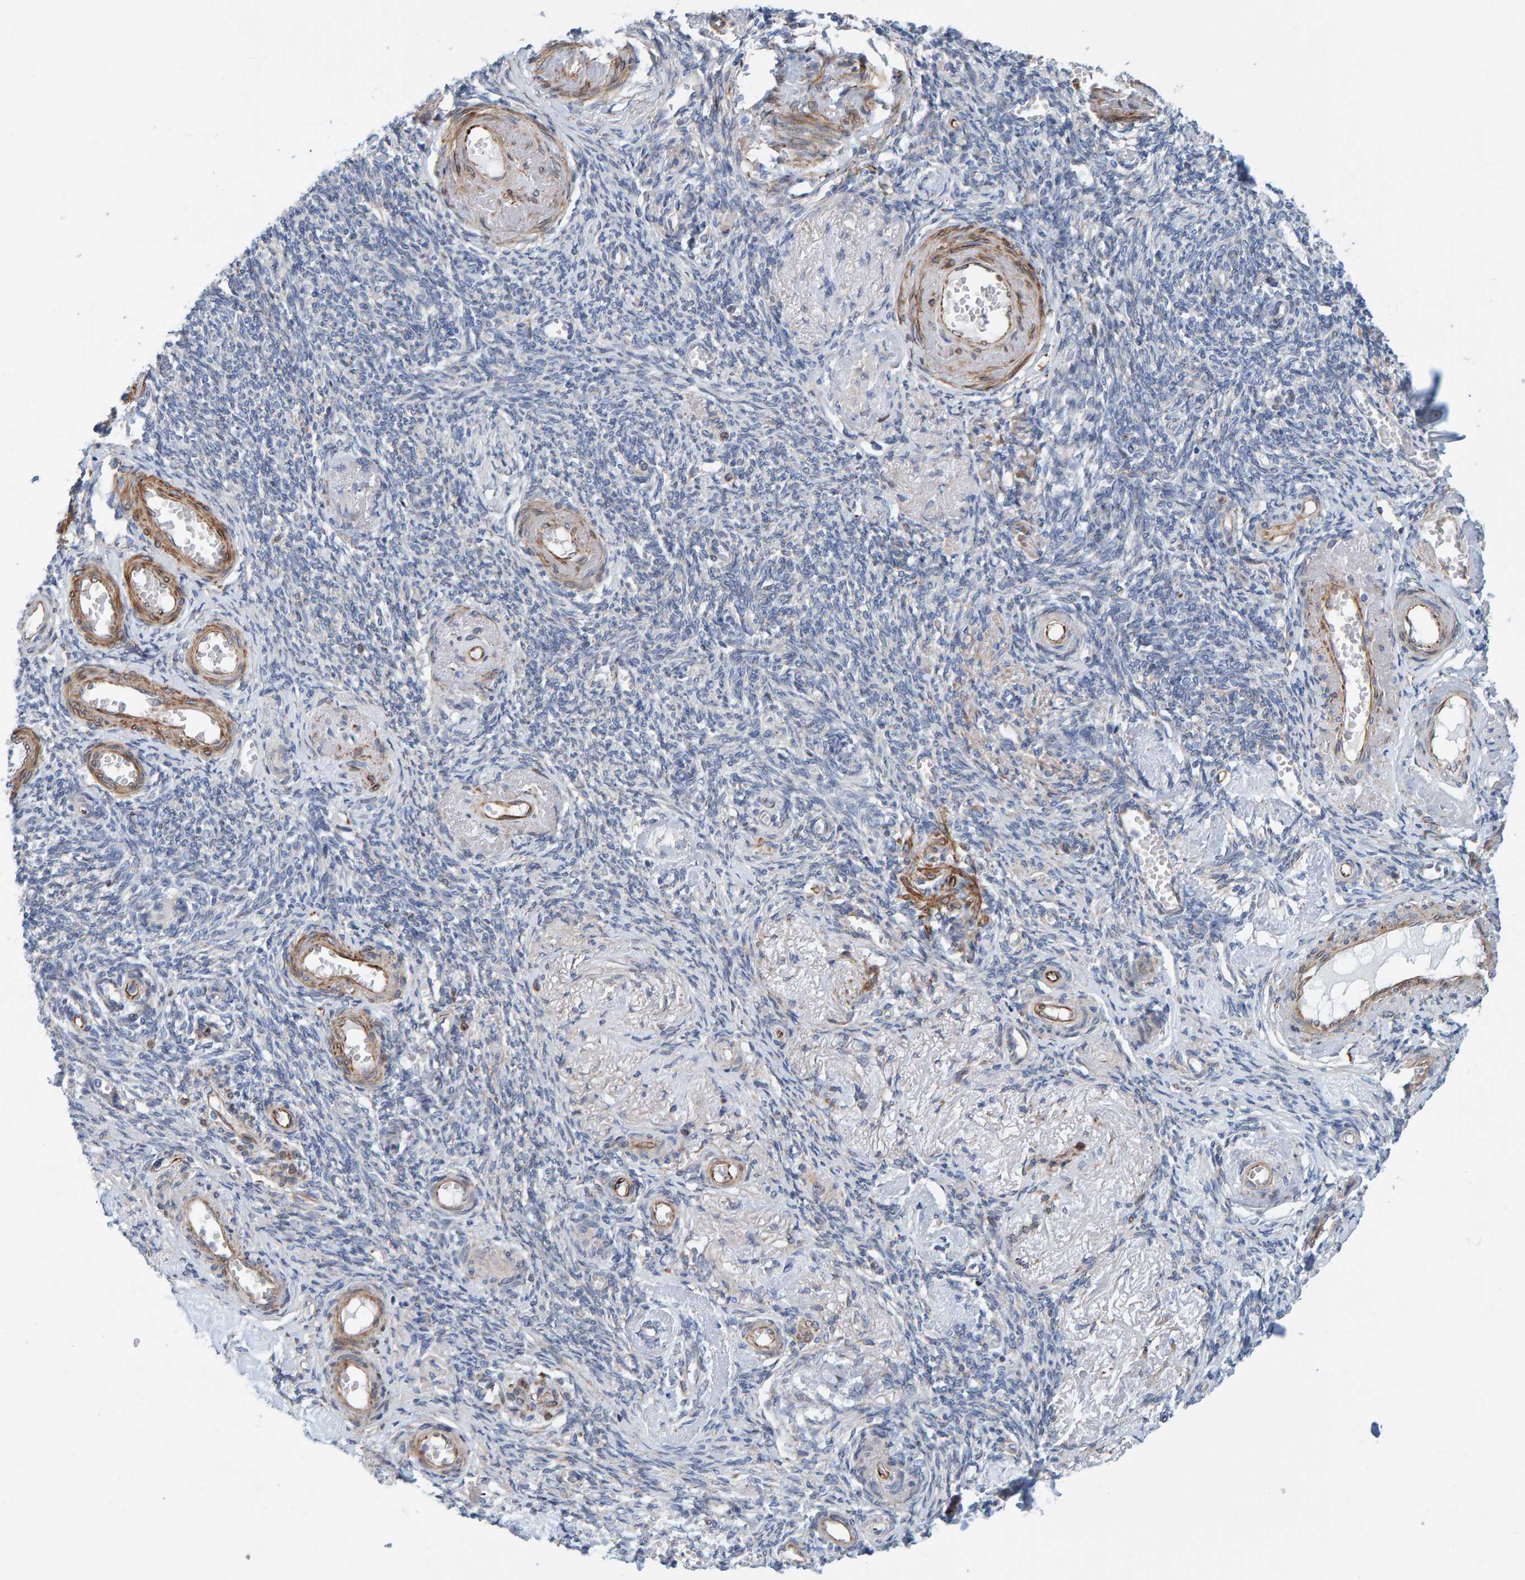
{"staining": {"intensity": "negative", "quantity": "none", "location": "none"}, "tissue": "adipose tissue", "cell_type": "Adipocytes", "image_type": "normal", "snomed": [{"axis": "morphology", "description": "Normal tissue, NOS"}, {"axis": "topography", "description": "Vascular tissue"}, {"axis": "topography", "description": "Fallopian tube"}, {"axis": "topography", "description": "Ovary"}], "caption": "A high-resolution image shows IHC staining of benign adipose tissue, which exhibits no significant staining in adipocytes. The staining was performed using DAB (3,3'-diaminobenzidine) to visualize the protein expression in brown, while the nuclei were stained in blue with hematoxylin (Magnification: 20x).", "gene": "MMP16", "patient": {"sex": "female", "age": 67}}